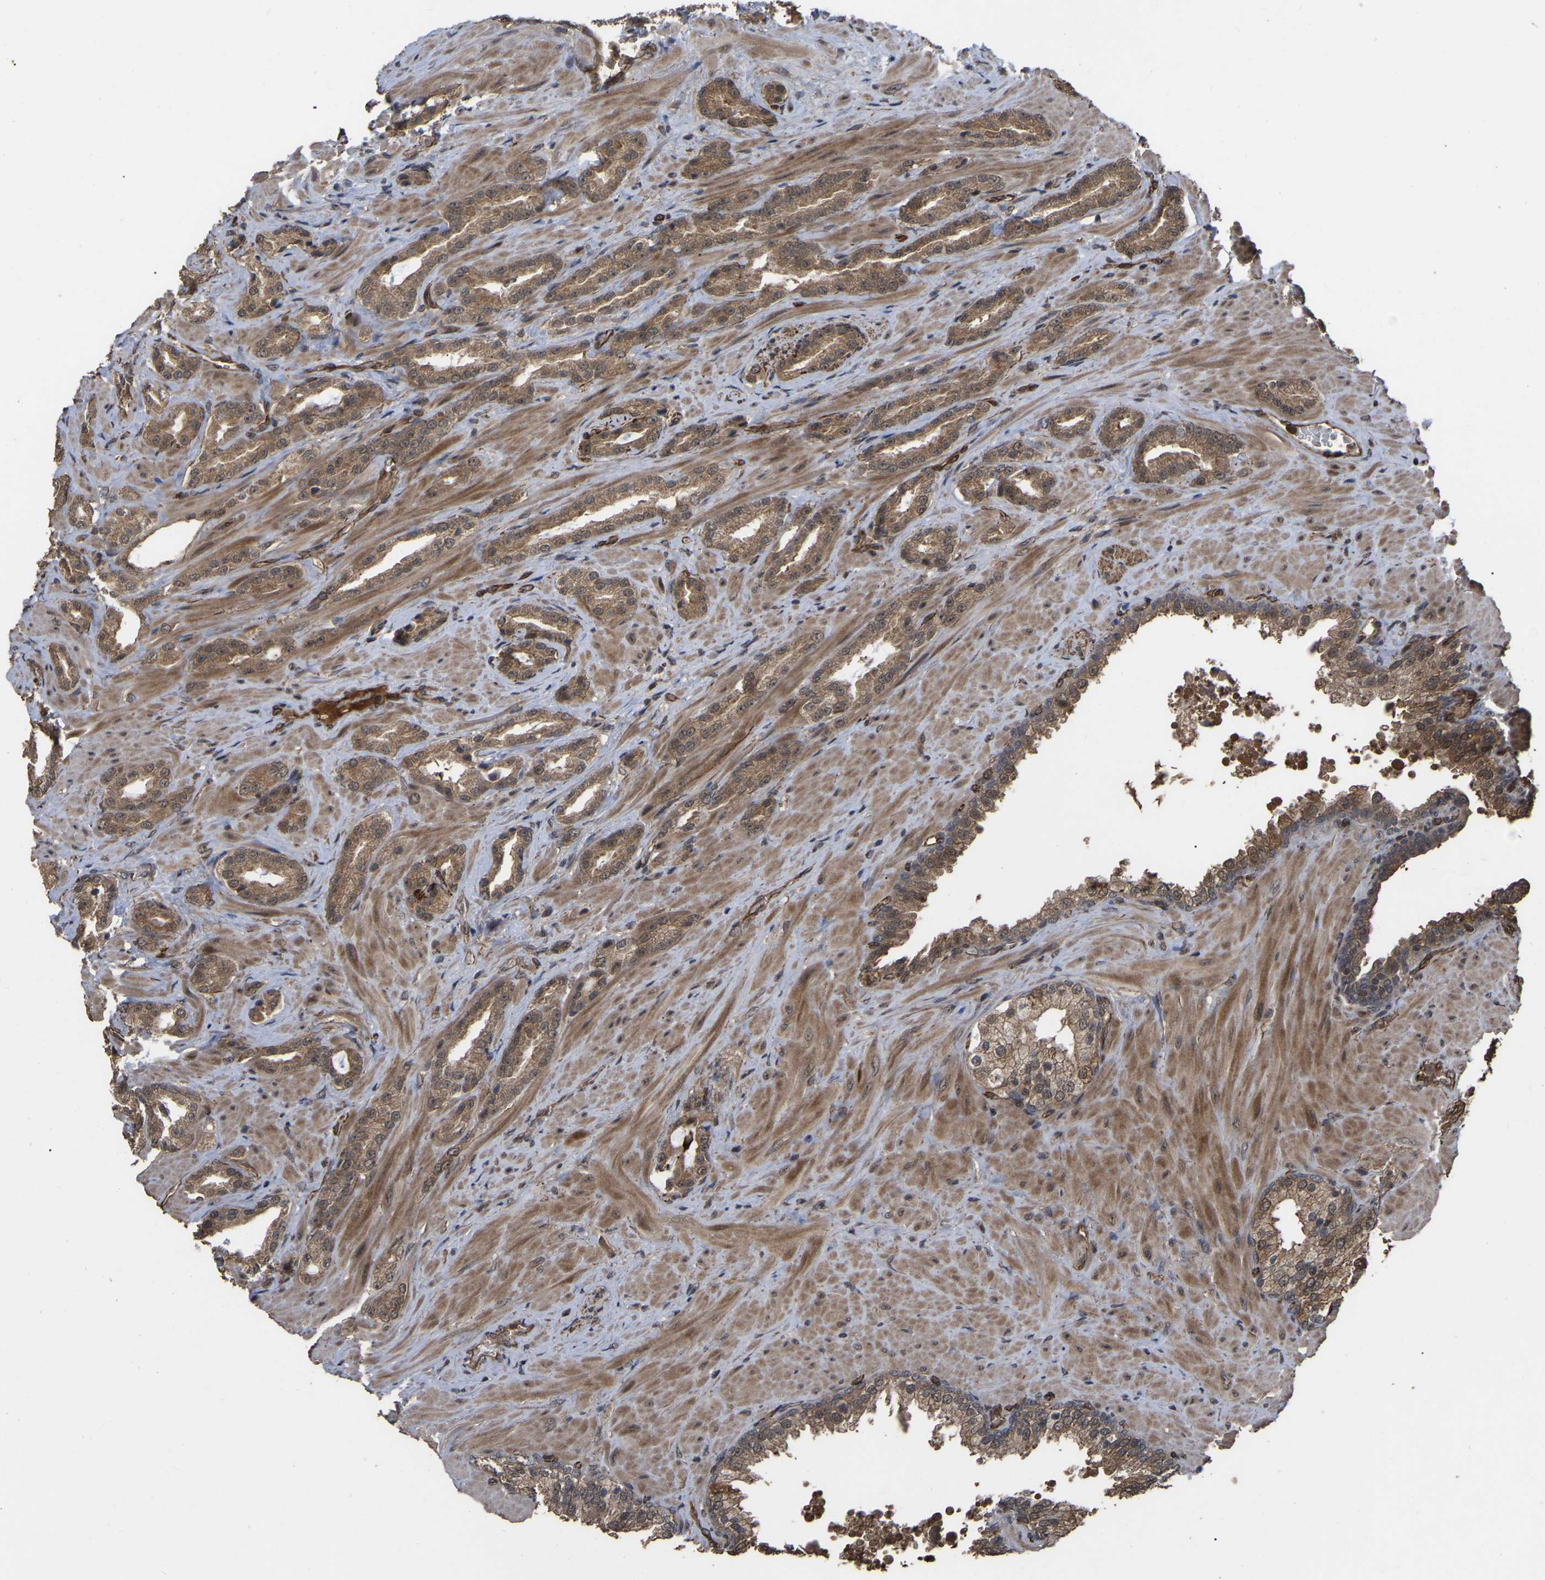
{"staining": {"intensity": "moderate", "quantity": ">75%", "location": "cytoplasmic/membranous"}, "tissue": "prostate cancer", "cell_type": "Tumor cells", "image_type": "cancer", "snomed": [{"axis": "morphology", "description": "Adenocarcinoma, High grade"}, {"axis": "topography", "description": "Prostate"}], "caption": "Moderate cytoplasmic/membranous expression for a protein is appreciated in about >75% of tumor cells of adenocarcinoma (high-grade) (prostate) using immunohistochemistry (IHC).", "gene": "FAM161B", "patient": {"sex": "male", "age": 64}}